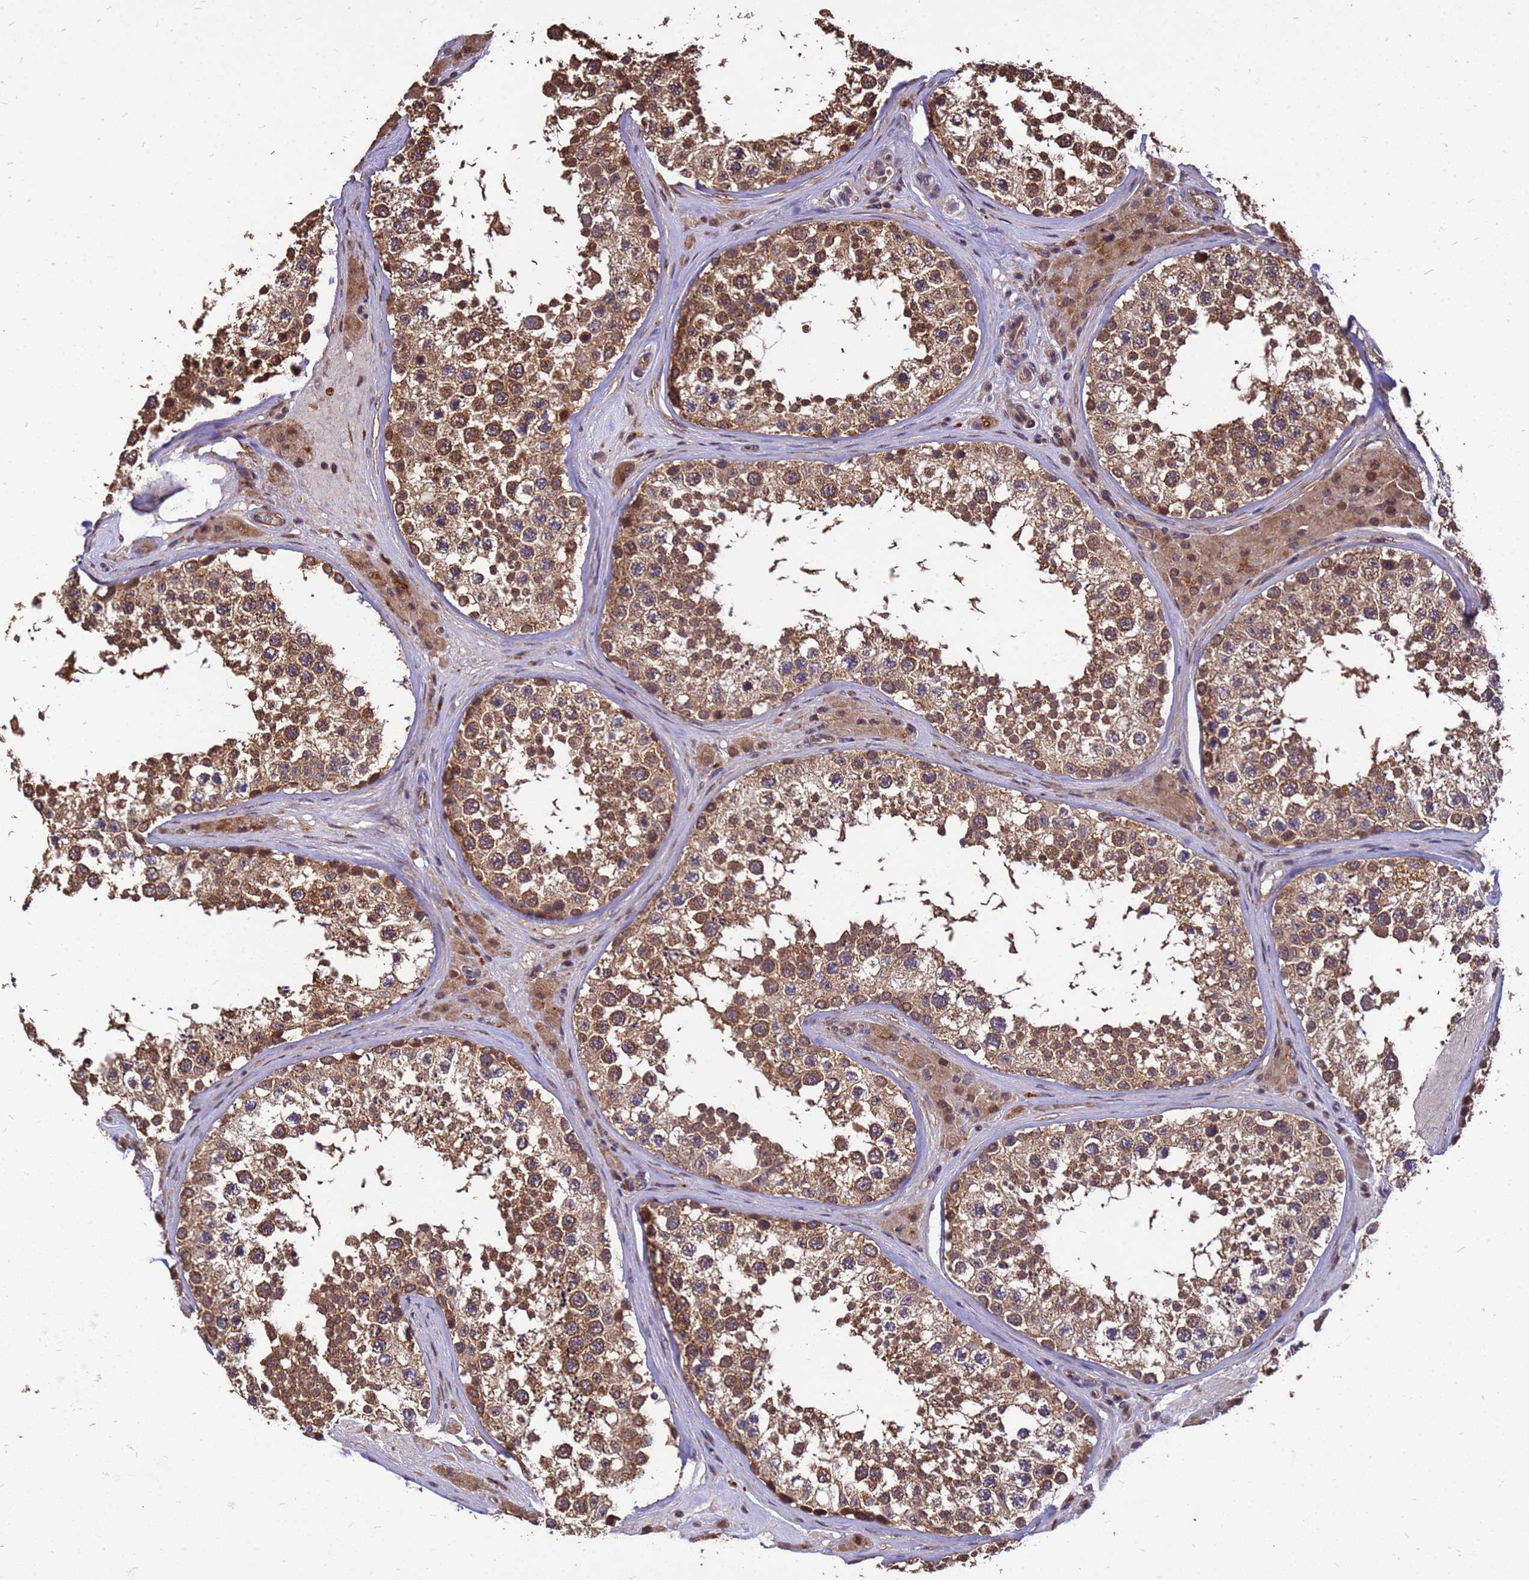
{"staining": {"intensity": "strong", "quantity": ">75%", "location": "cytoplasmic/membranous"}, "tissue": "testis", "cell_type": "Cells in seminiferous ducts", "image_type": "normal", "snomed": [{"axis": "morphology", "description": "Normal tissue, NOS"}, {"axis": "topography", "description": "Testis"}], "caption": "Cells in seminiferous ducts show high levels of strong cytoplasmic/membranous staining in approximately >75% of cells in benign testis. (DAB (3,3'-diaminobenzidine) IHC, brown staining for protein, blue staining for nuclei).", "gene": "ZNF618", "patient": {"sex": "male", "age": 46}}